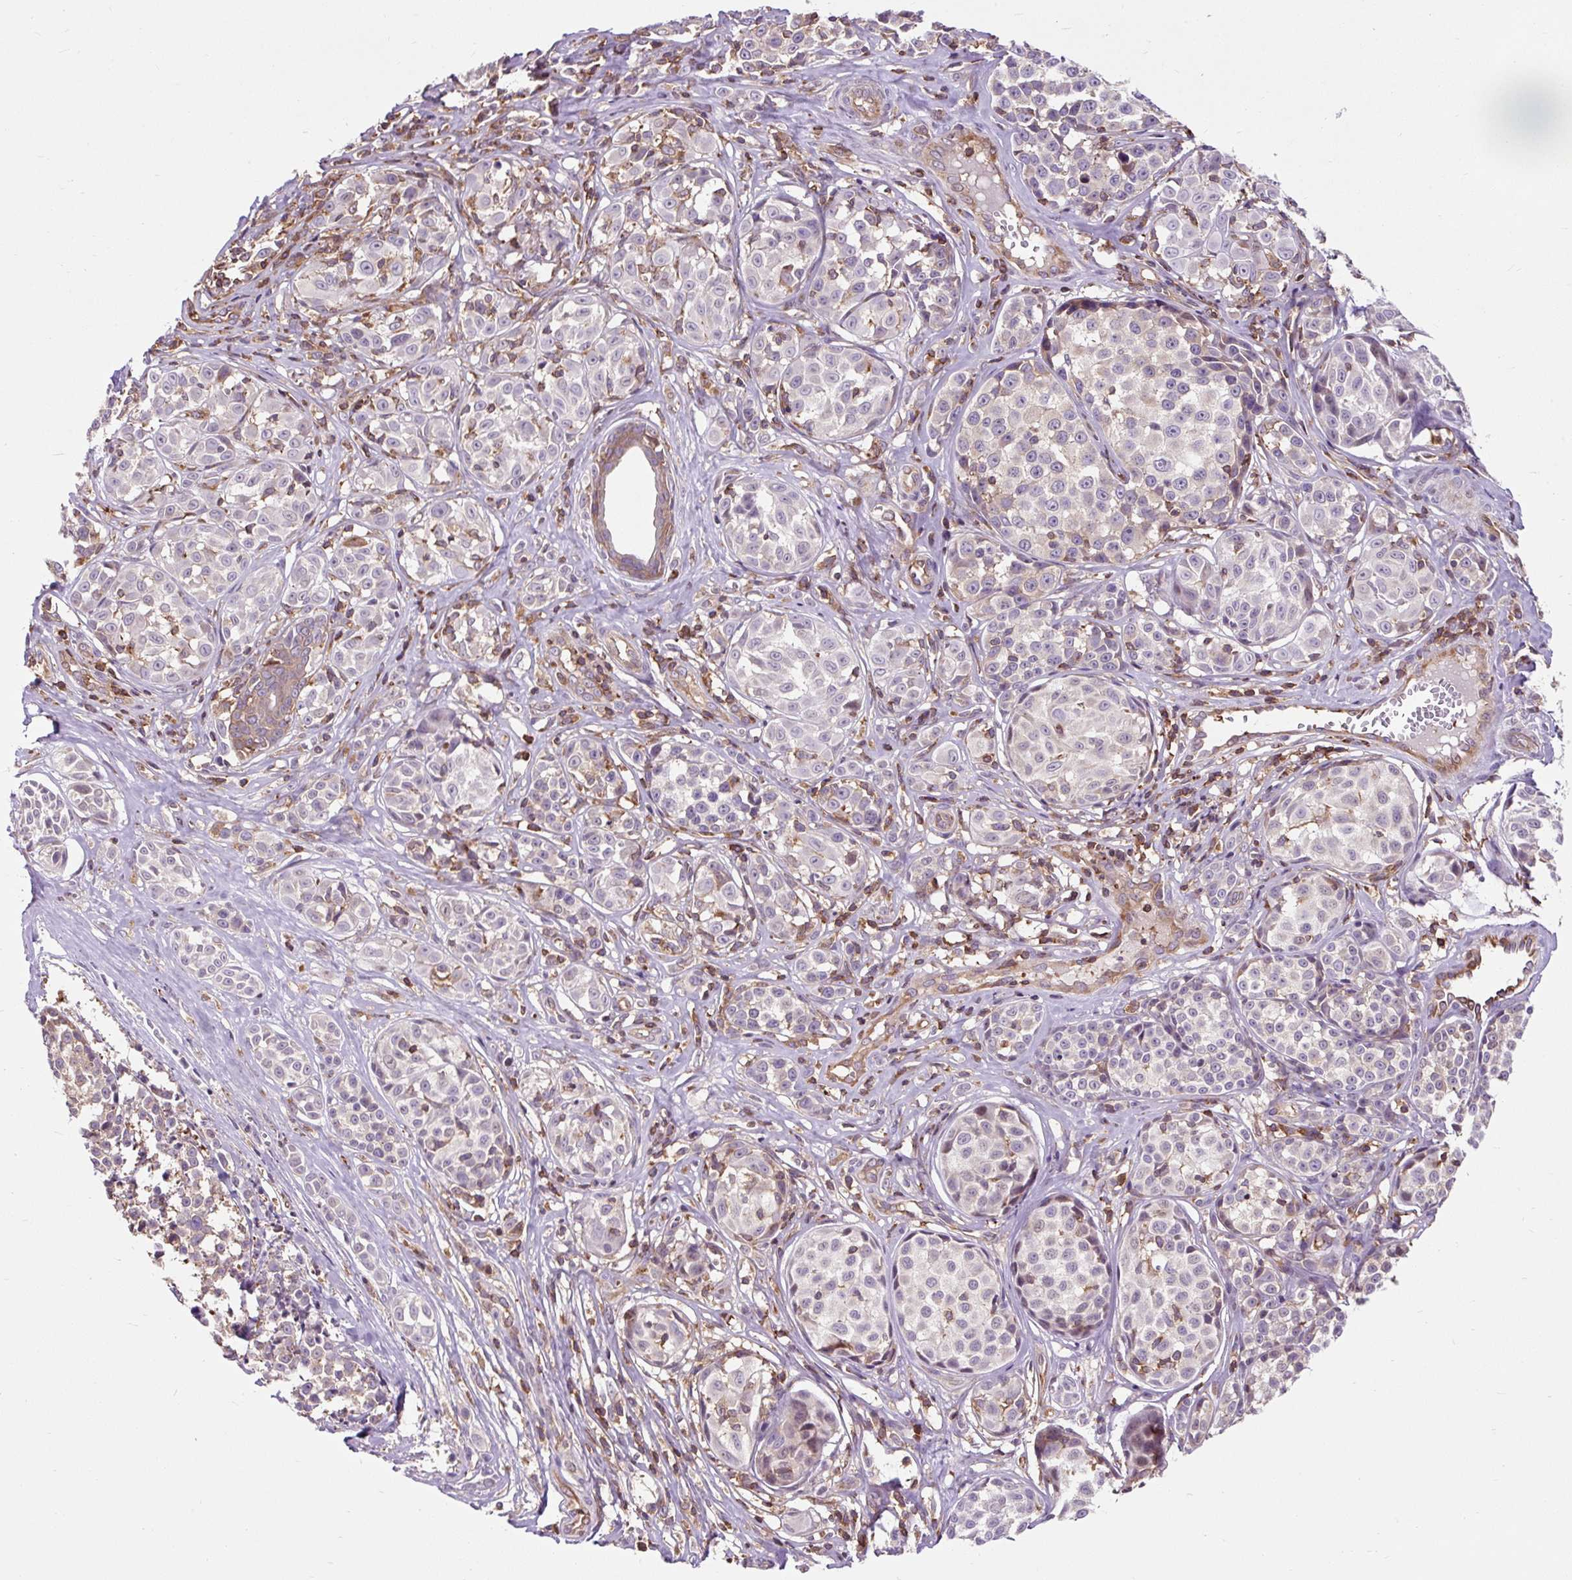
{"staining": {"intensity": "negative", "quantity": "none", "location": "none"}, "tissue": "melanoma", "cell_type": "Tumor cells", "image_type": "cancer", "snomed": [{"axis": "morphology", "description": "Malignant melanoma, NOS"}, {"axis": "topography", "description": "Skin"}], "caption": "A high-resolution histopathology image shows IHC staining of melanoma, which shows no significant expression in tumor cells.", "gene": "CISD3", "patient": {"sex": "female", "age": 35}}